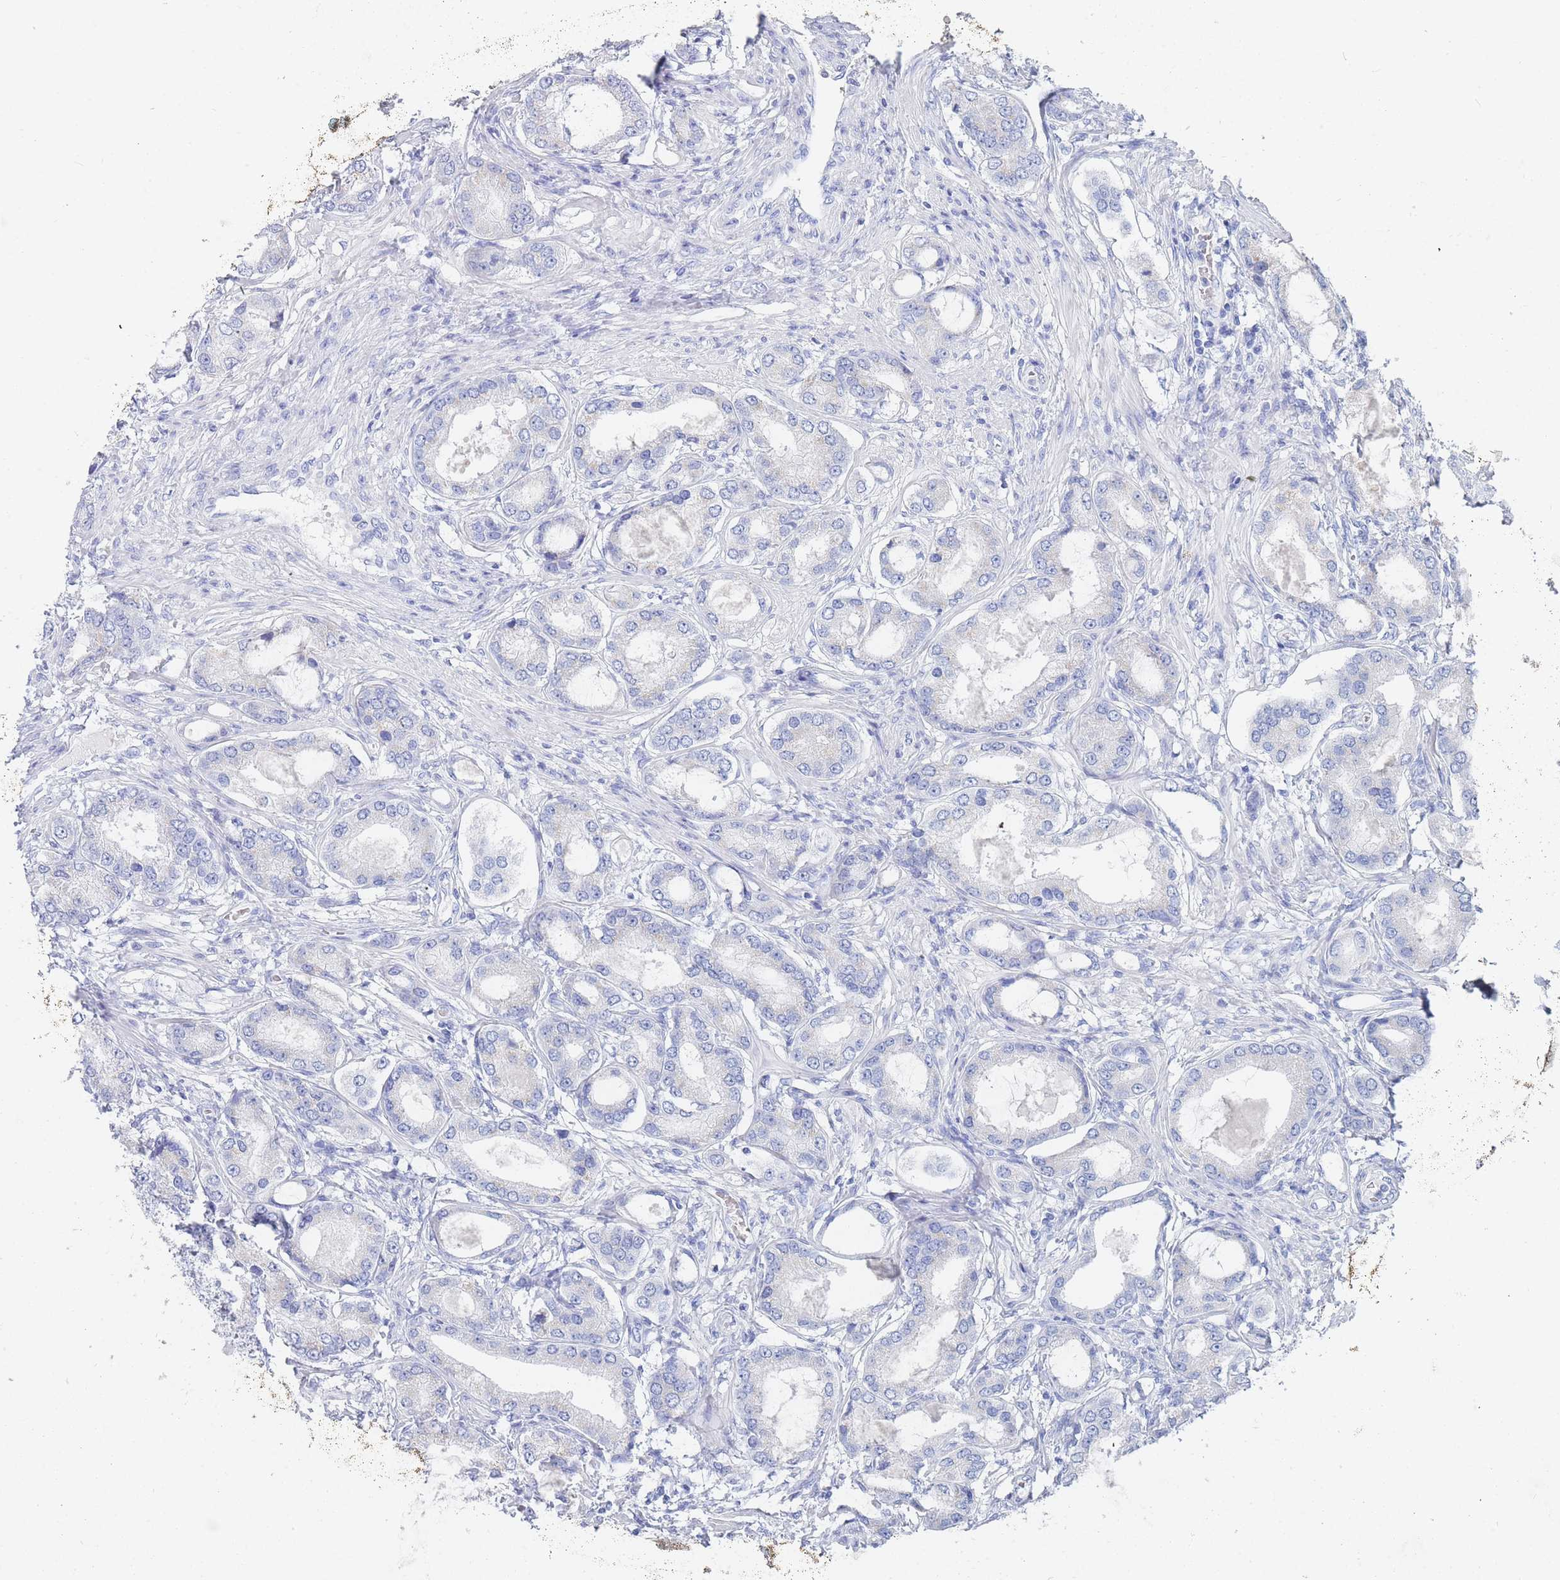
{"staining": {"intensity": "negative", "quantity": "none", "location": "none"}, "tissue": "prostate cancer", "cell_type": "Tumor cells", "image_type": "cancer", "snomed": [{"axis": "morphology", "description": "Adenocarcinoma, High grade"}, {"axis": "topography", "description": "Prostate"}], "caption": "High magnification brightfield microscopy of adenocarcinoma (high-grade) (prostate) stained with DAB (brown) and counterstained with hematoxylin (blue): tumor cells show no significant positivity.", "gene": "SLC25A35", "patient": {"sex": "male", "age": 69}}